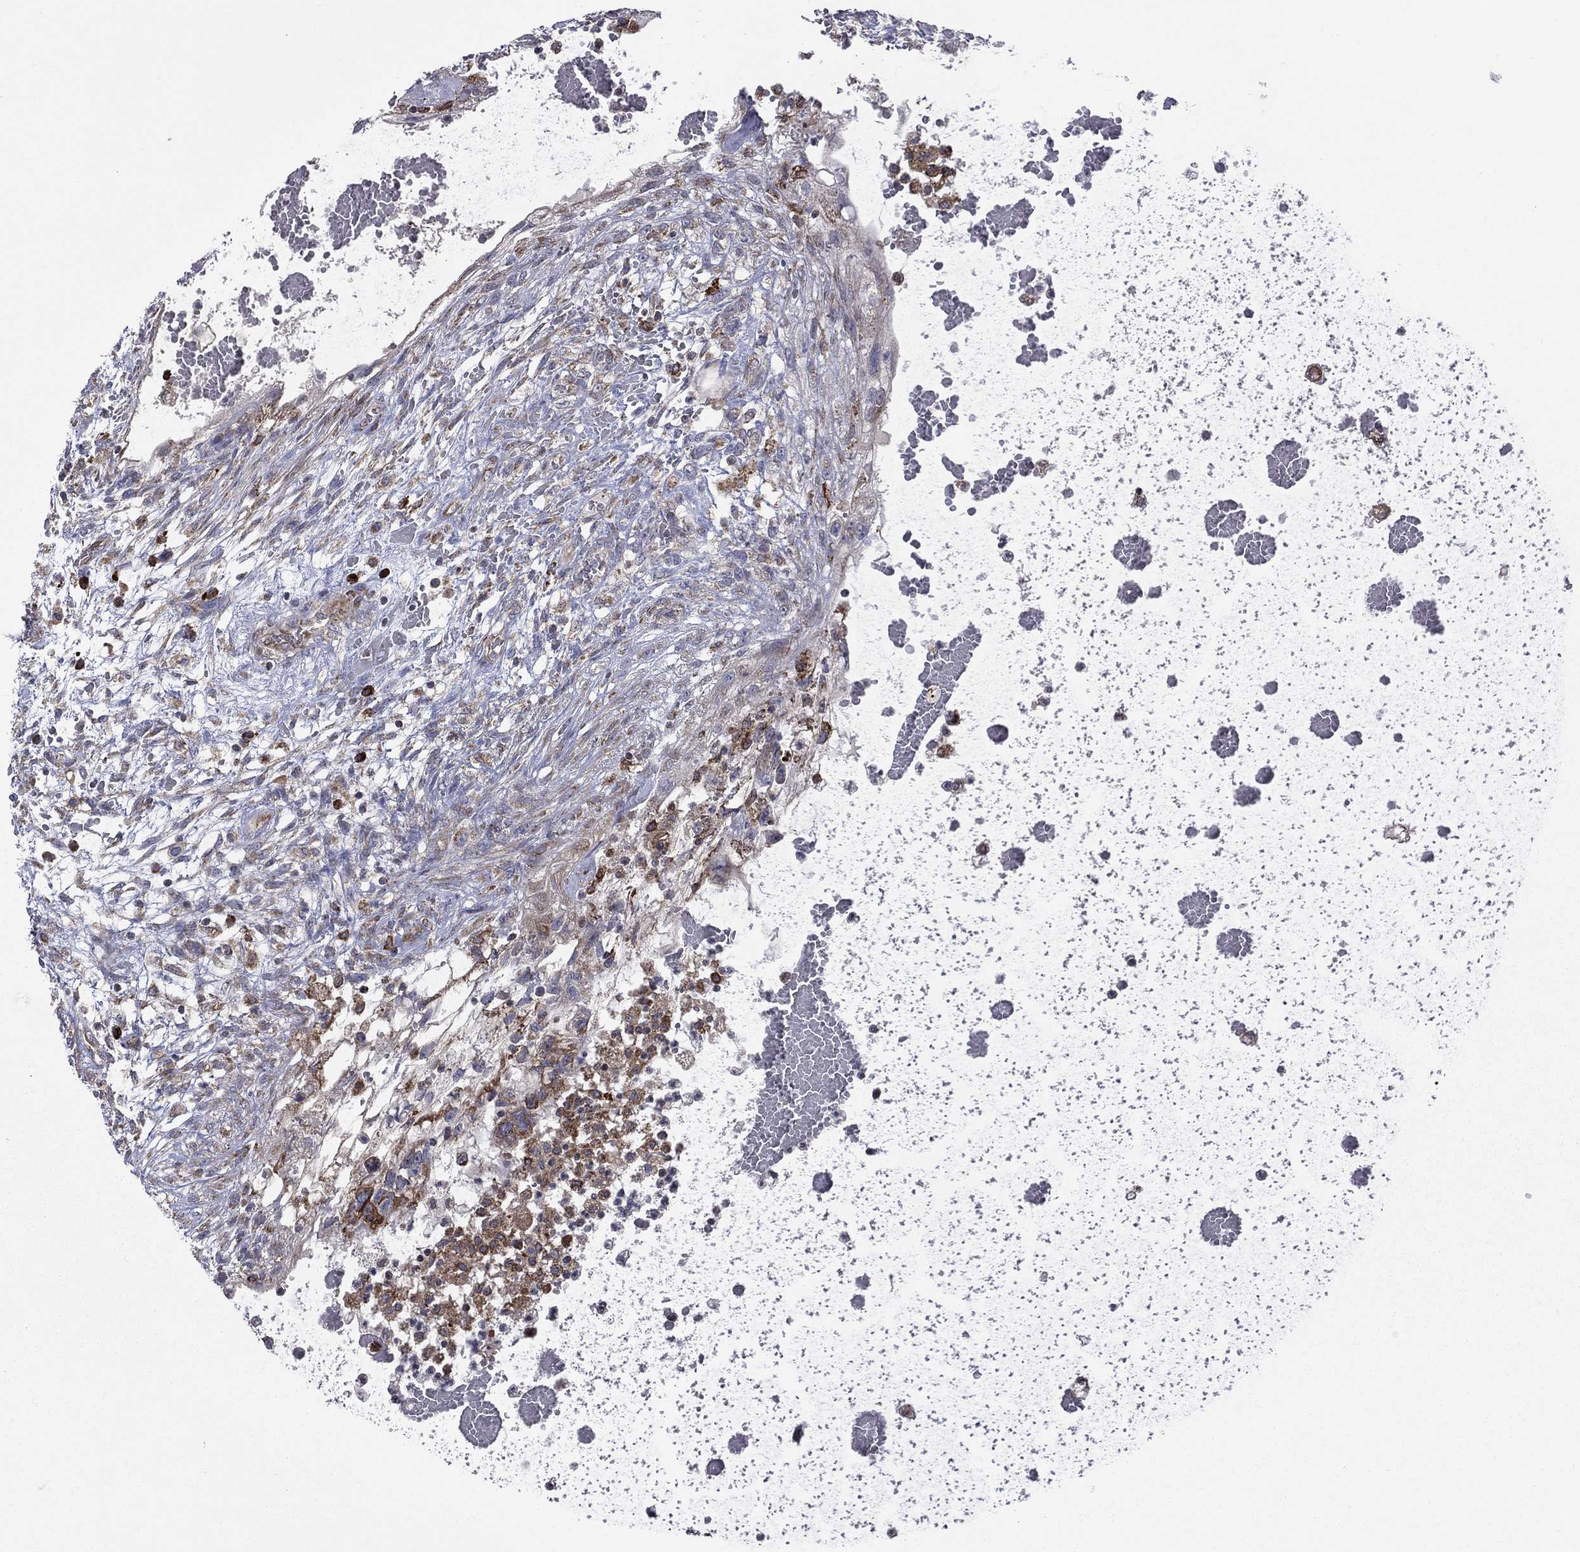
{"staining": {"intensity": "moderate", "quantity": "<25%", "location": "cytoplasmic/membranous"}, "tissue": "testis cancer", "cell_type": "Tumor cells", "image_type": "cancer", "snomed": [{"axis": "morphology", "description": "Normal tissue, NOS"}, {"axis": "morphology", "description": "Carcinoma, Embryonal, NOS"}, {"axis": "topography", "description": "Testis"}, {"axis": "topography", "description": "Epididymis"}], "caption": "An immunohistochemistry histopathology image of tumor tissue is shown. Protein staining in brown highlights moderate cytoplasmic/membranous positivity in testis embryonal carcinoma within tumor cells. The staining was performed using DAB, with brown indicating positive protein expression. Nuclei are stained blue with hematoxylin.", "gene": "C20orf96", "patient": {"sex": "male", "age": 32}}